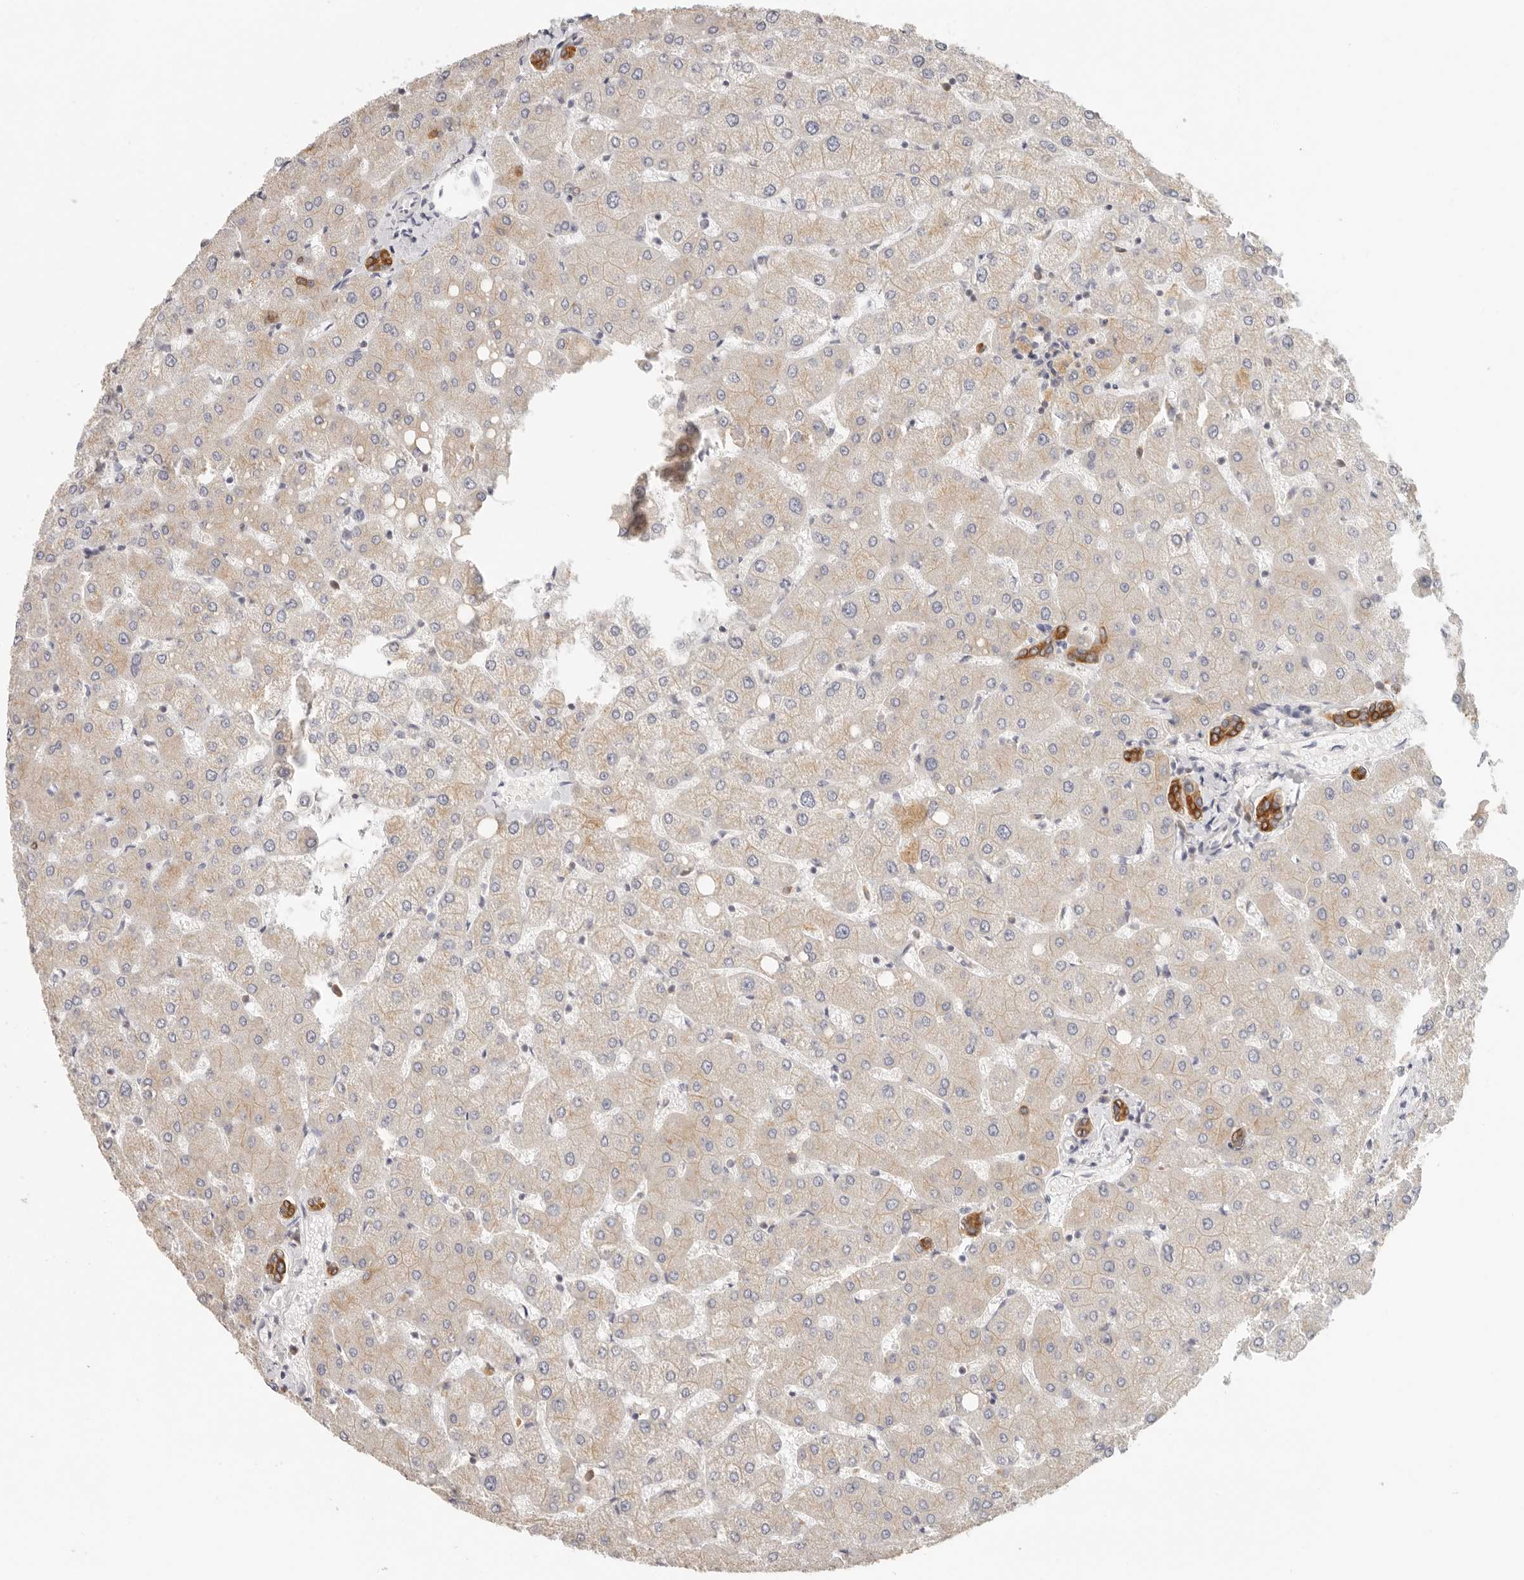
{"staining": {"intensity": "strong", "quantity": ">75%", "location": "cytoplasmic/membranous"}, "tissue": "liver", "cell_type": "Cholangiocytes", "image_type": "normal", "snomed": [{"axis": "morphology", "description": "Normal tissue, NOS"}, {"axis": "topography", "description": "Liver"}], "caption": "The image shows immunohistochemical staining of unremarkable liver. There is strong cytoplasmic/membranous positivity is appreciated in about >75% of cholangiocytes. (Stains: DAB (3,3'-diaminobenzidine) in brown, nuclei in blue, Microscopy: brightfield microscopy at high magnification).", "gene": "ANXA9", "patient": {"sex": "female", "age": 54}}